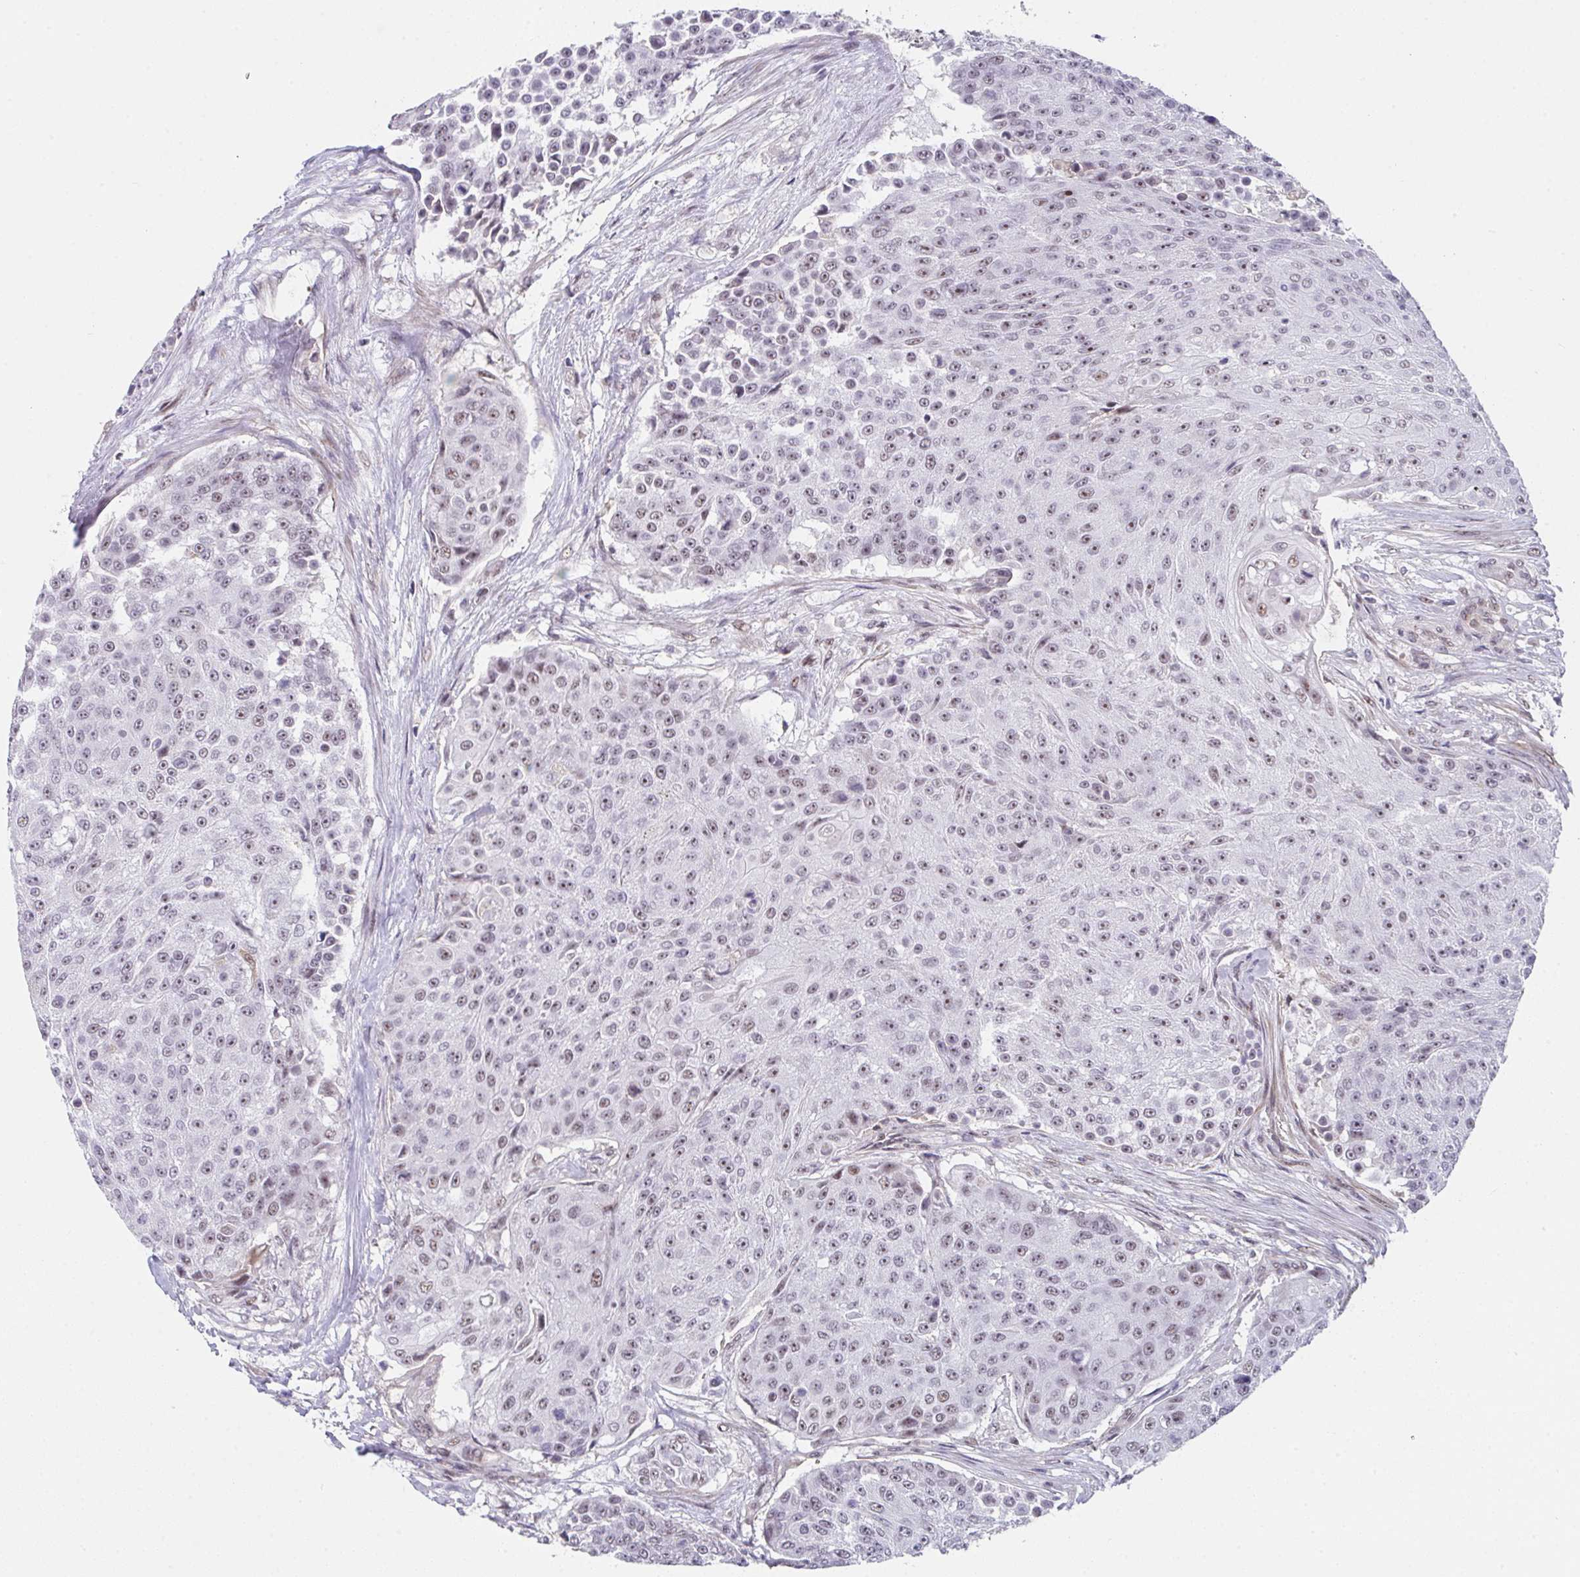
{"staining": {"intensity": "weak", "quantity": ">75%", "location": "nuclear"}, "tissue": "urothelial cancer", "cell_type": "Tumor cells", "image_type": "cancer", "snomed": [{"axis": "morphology", "description": "Urothelial carcinoma, High grade"}, {"axis": "topography", "description": "Urinary bladder"}], "caption": "High-magnification brightfield microscopy of high-grade urothelial carcinoma stained with DAB (3,3'-diaminobenzidine) (brown) and counterstained with hematoxylin (blue). tumor cells exhibit weak nuclear positivity is identified in approximately>75% of cells. (DAB (3,3'-diaminobenzidine) IHC with brightfield microscopy, high magnification).", "gene": "RBBP6", "patient": {"sex": "female", "age": 63}}